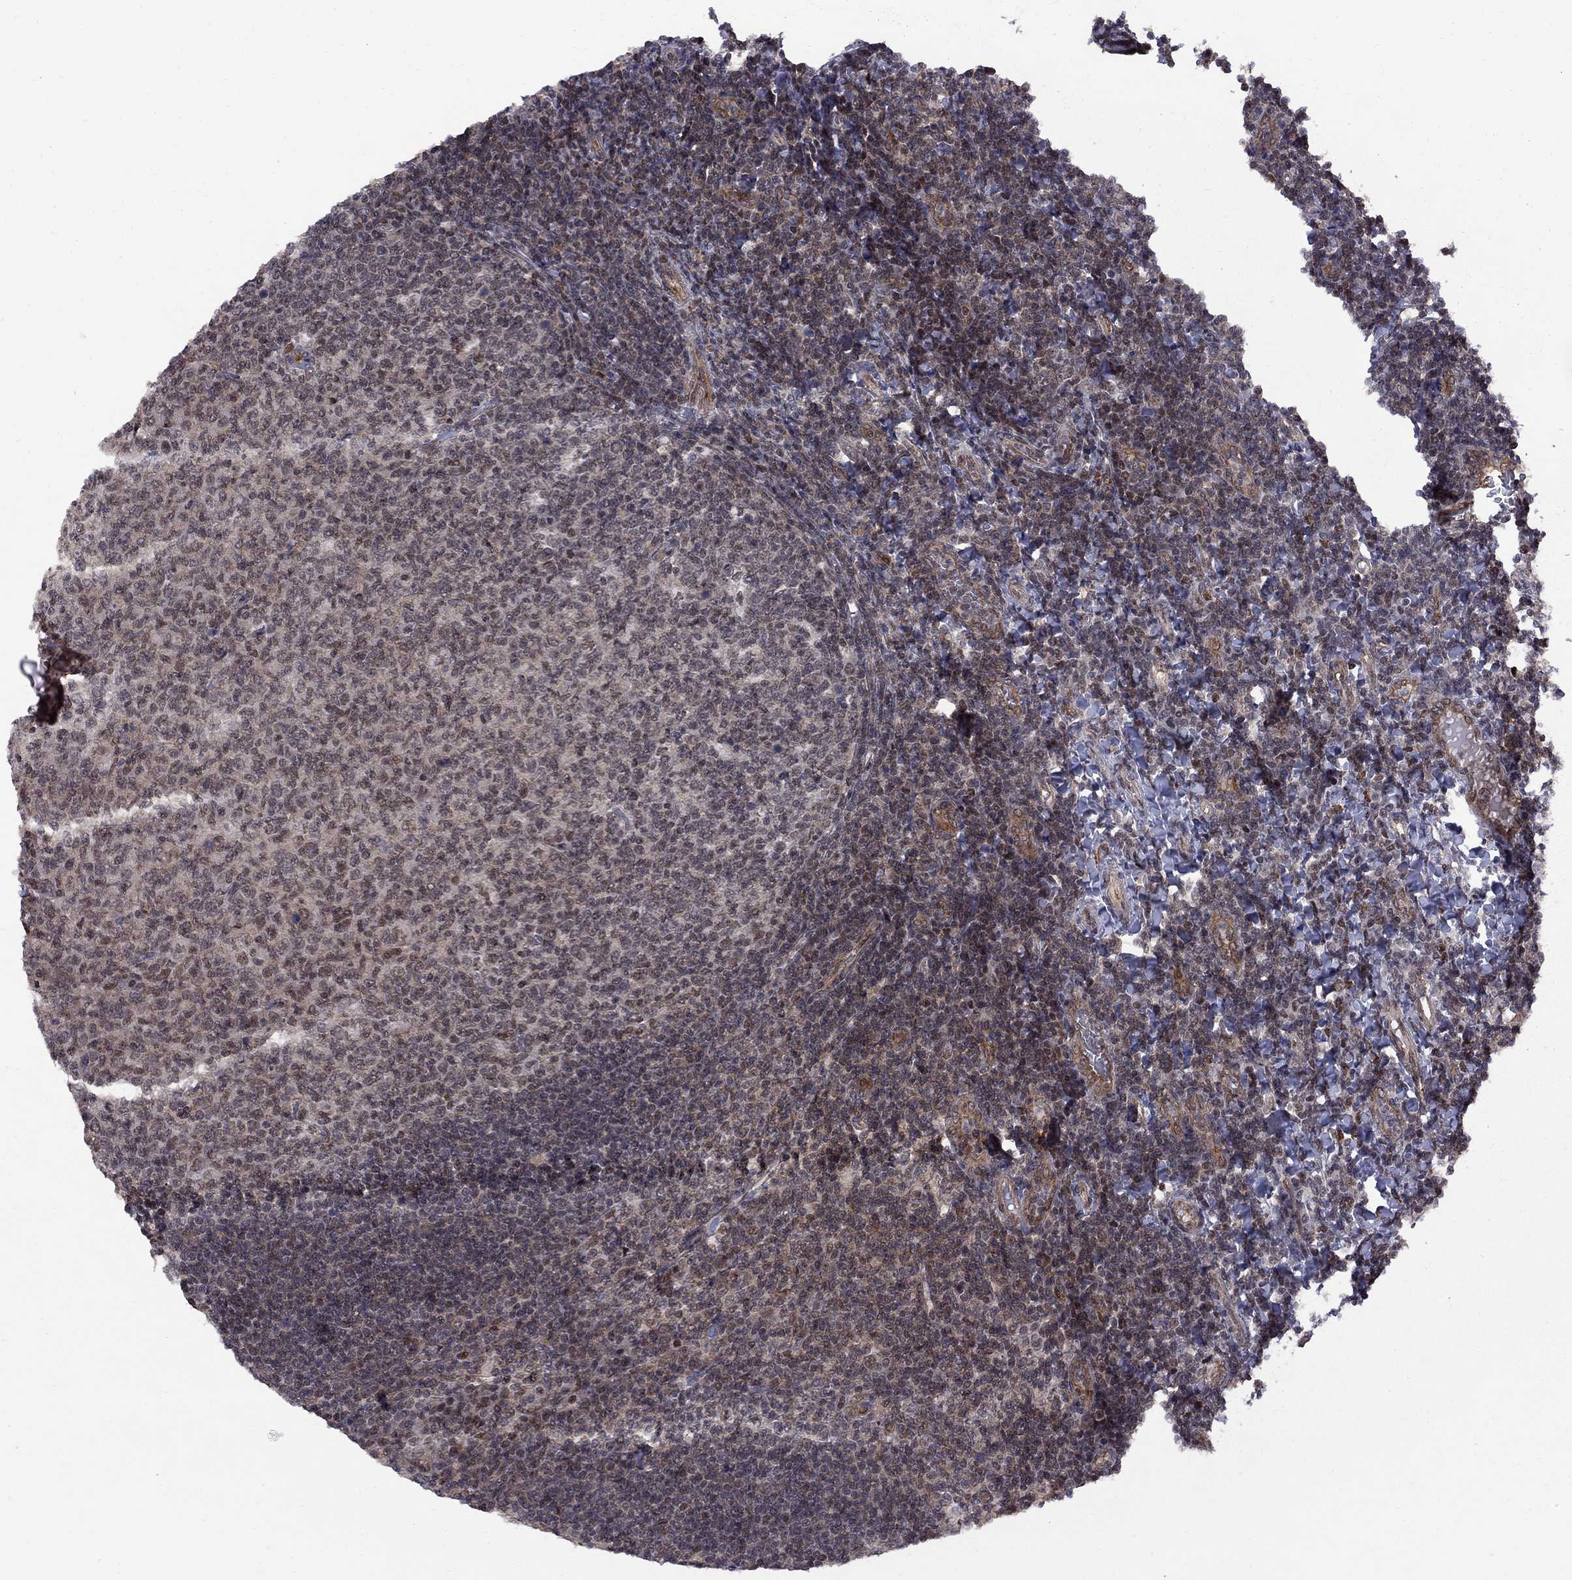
{"staining": {"intensity": "weak", "quantity": "<25%", "location": "cytoplasmic/membranous"}, "tissue": "tonsil", "cell_type": "Germinal center cells", "image_type": "normal", "snomed": [{"axis": "morphology", "description": "Normal tissue, NOS"}, {"axis": "topography", "description": "Tonsil"}], "caption": "This is an immunohistochemistry (IHC) image of unremarkable tonsil. There is no expression in germinal center cells.", "gene": "BRF1", "patient": {"sex": "female", "age": 10}}